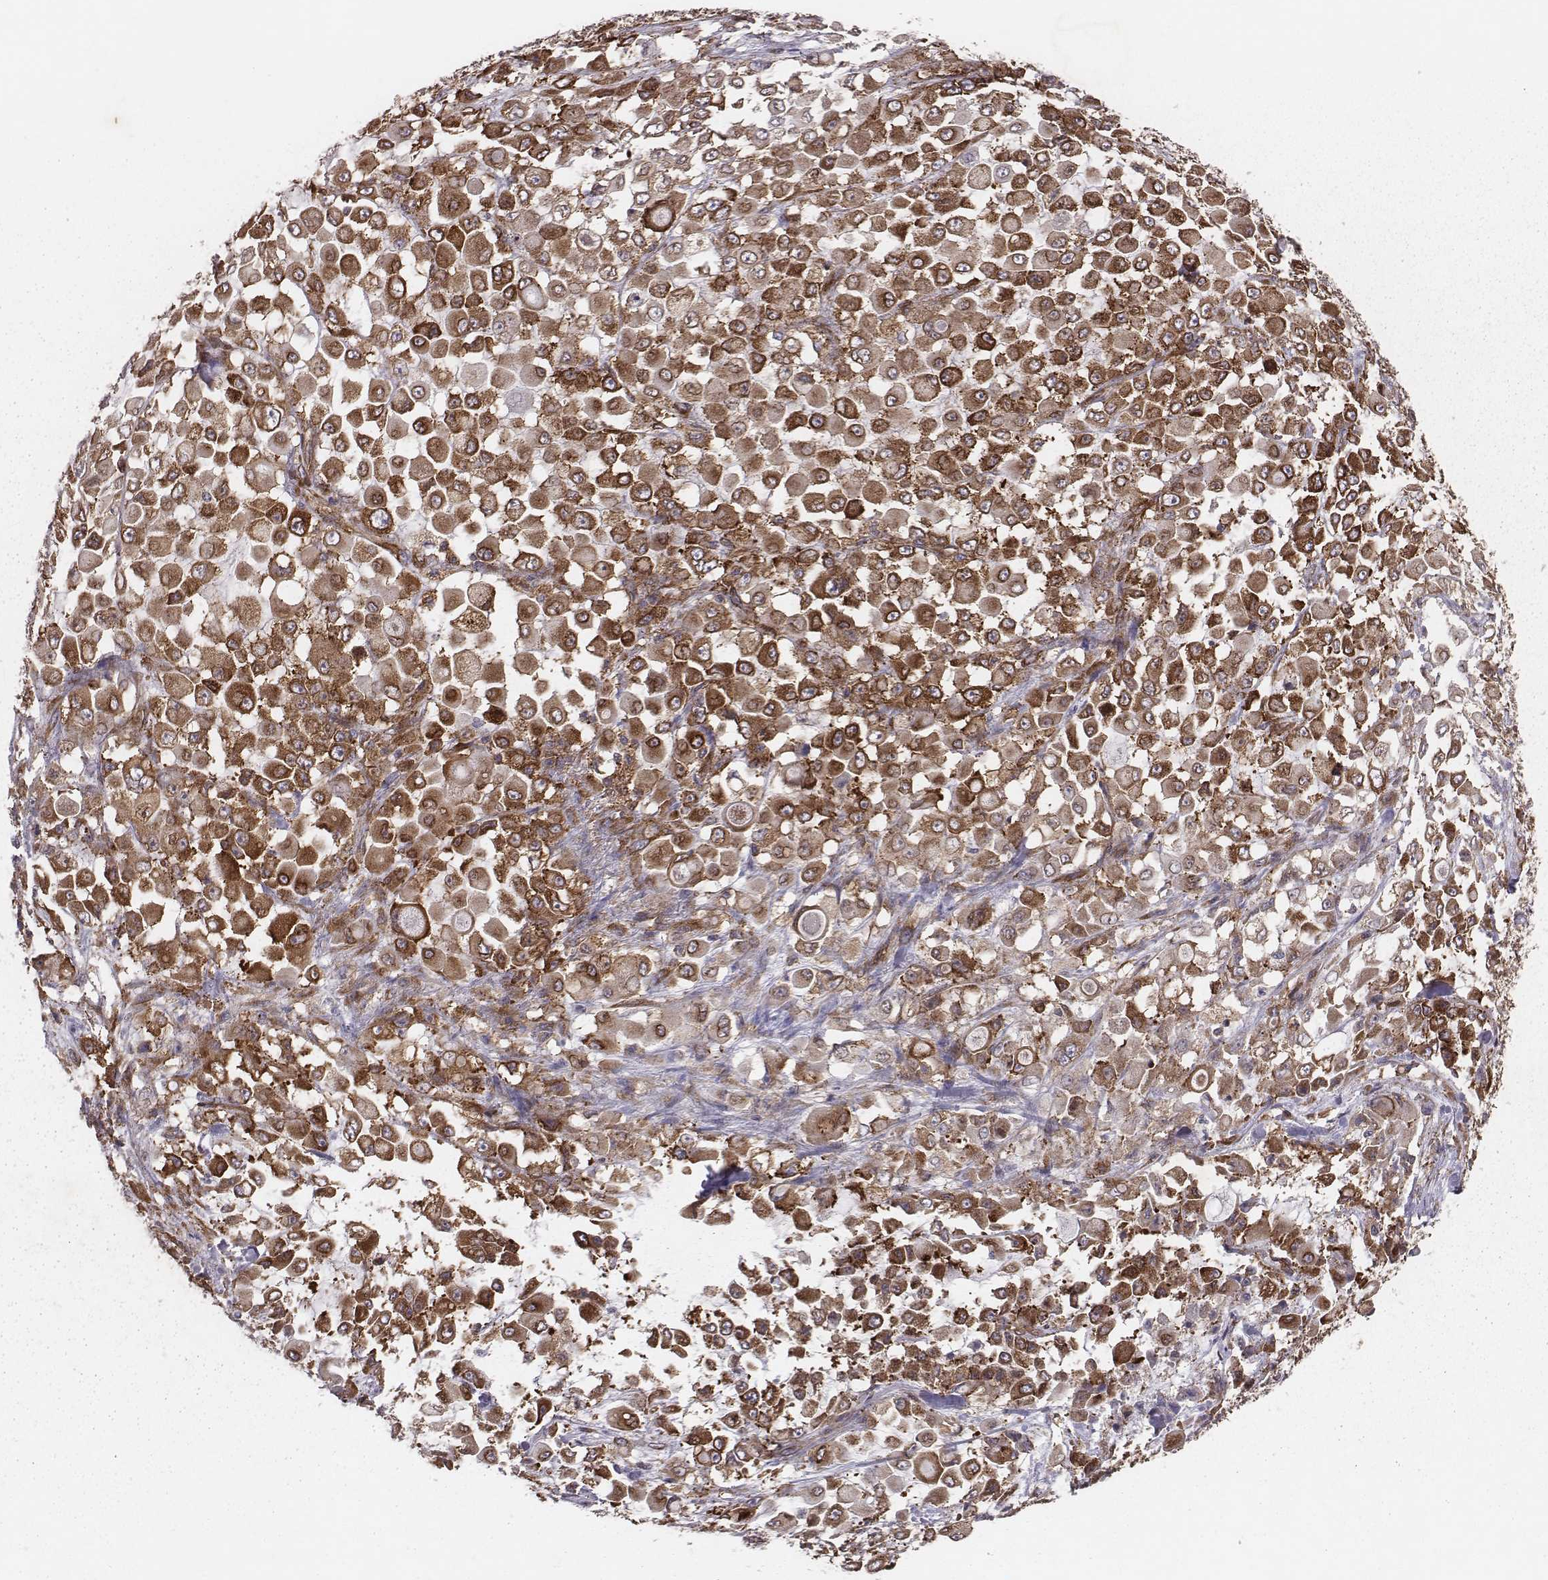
{"staining": {"intensity": "strong", "quantity": ">75%", "location": "cytoplasmic/membranous"}, "tissue": "stomach cancer", "cell_type": "Tumor cells", "image_type": "cancer", "snomed": [{"axis": "morphology", "description": "Adenocarcinoma, NOS"}, {"axis": "topography", "description": "Stomach"}], "caption": "The image shows immunohistochemical staining of stomach cancer (adenocarcinoma). There is strong cytoplasmic/membranous staining is appreciated in about >75% of tumor cells.", "gene": "TXLNA", "patient": {"sex": "female", "age": 76}}